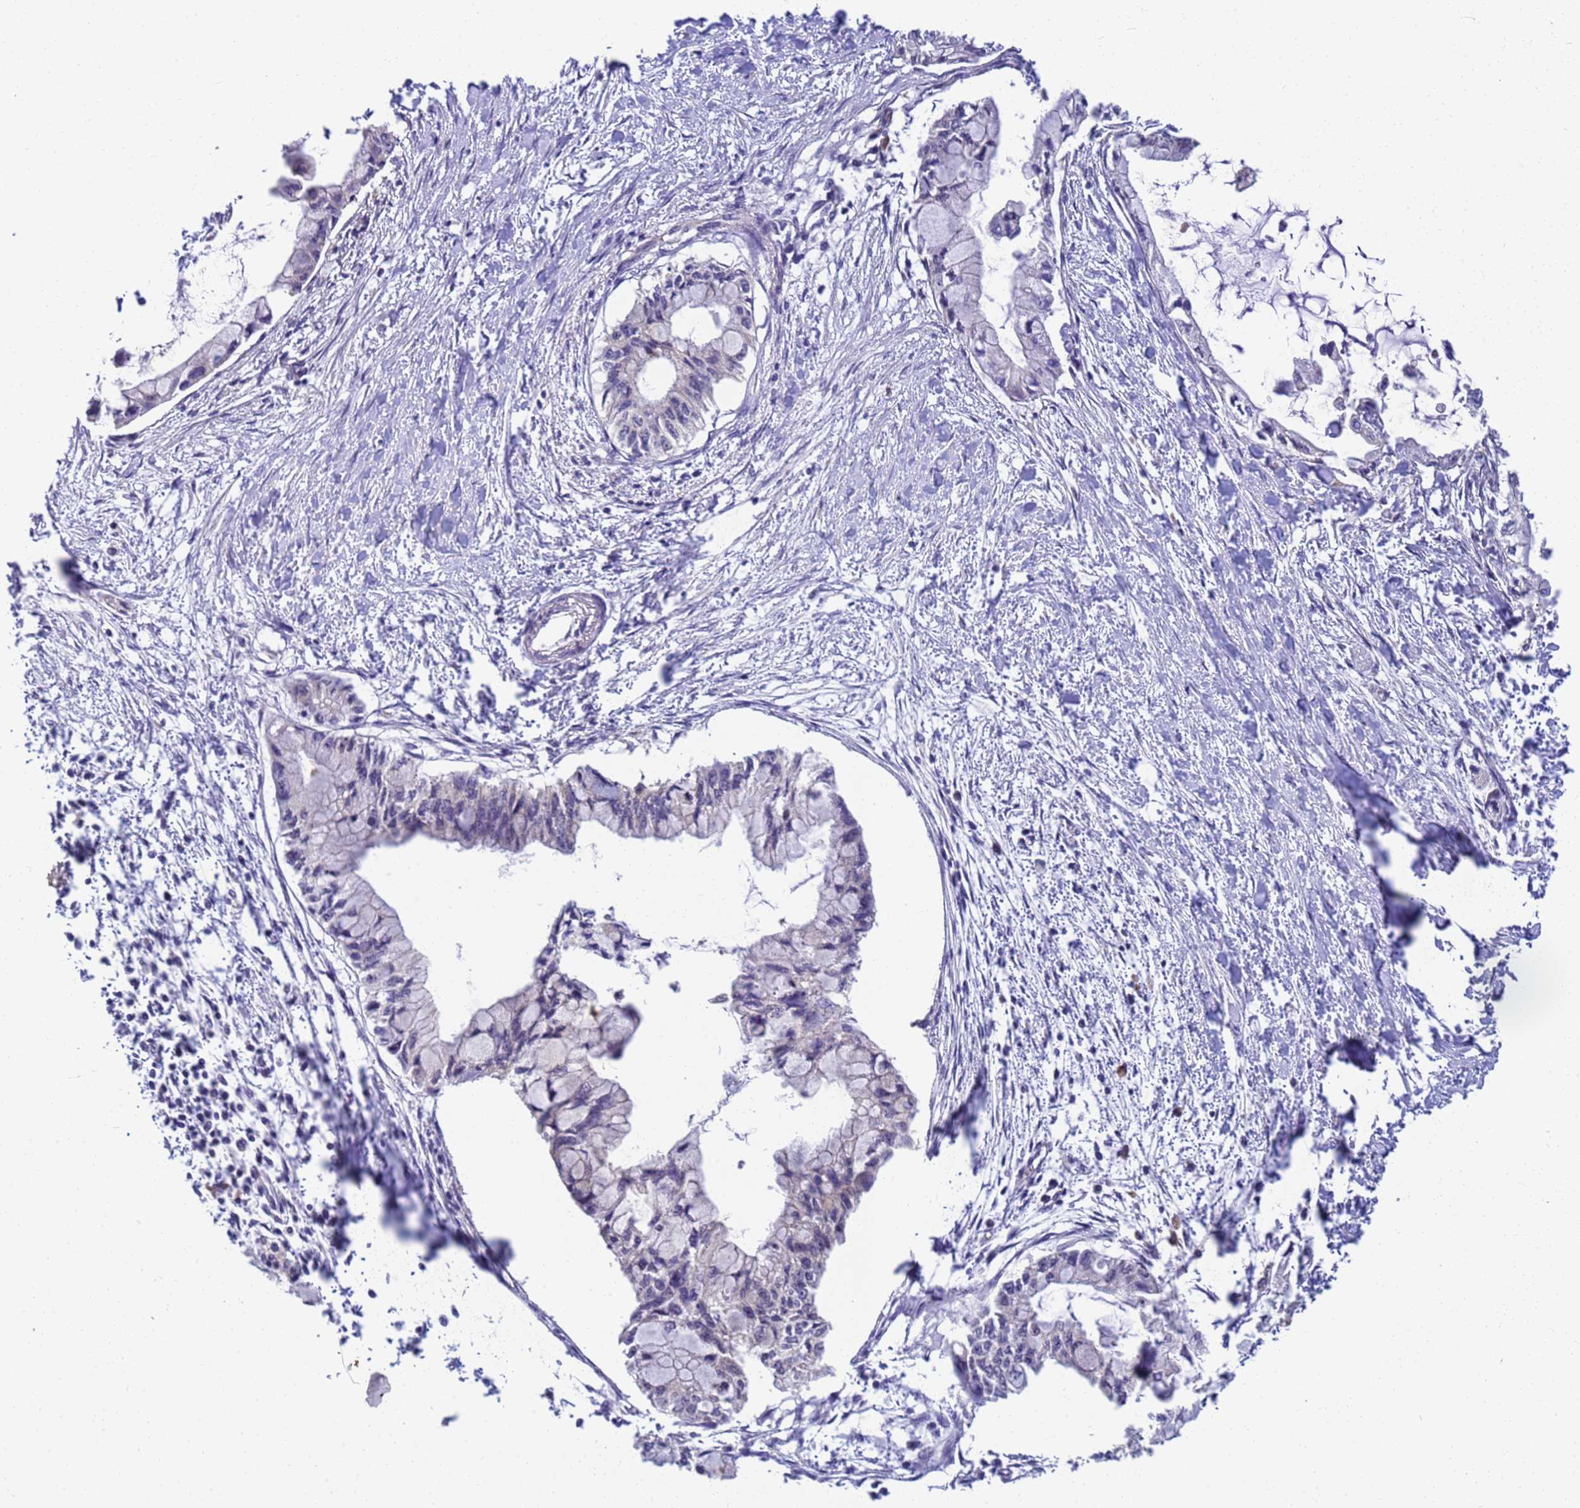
{"staining": {"intensity": "negative", "quantity": "none", "location": "none"}, "tissue": "pancreatic cancer", "cell_type": "Tumor cells", "image_type": "cancer", "snomed": [{"axis": "morphology", "description": "Adenocarcinoma, NOS"}, {"axis": "topography", "description": "Pancreas"}], "caption": "Histopathology image shows no protein positivity in tumor cells of pancreatic cancer (adenocarcinoma) tissue.", "gene": "RAPGEF3", "patient": {"sex": "male", "age": 48}}